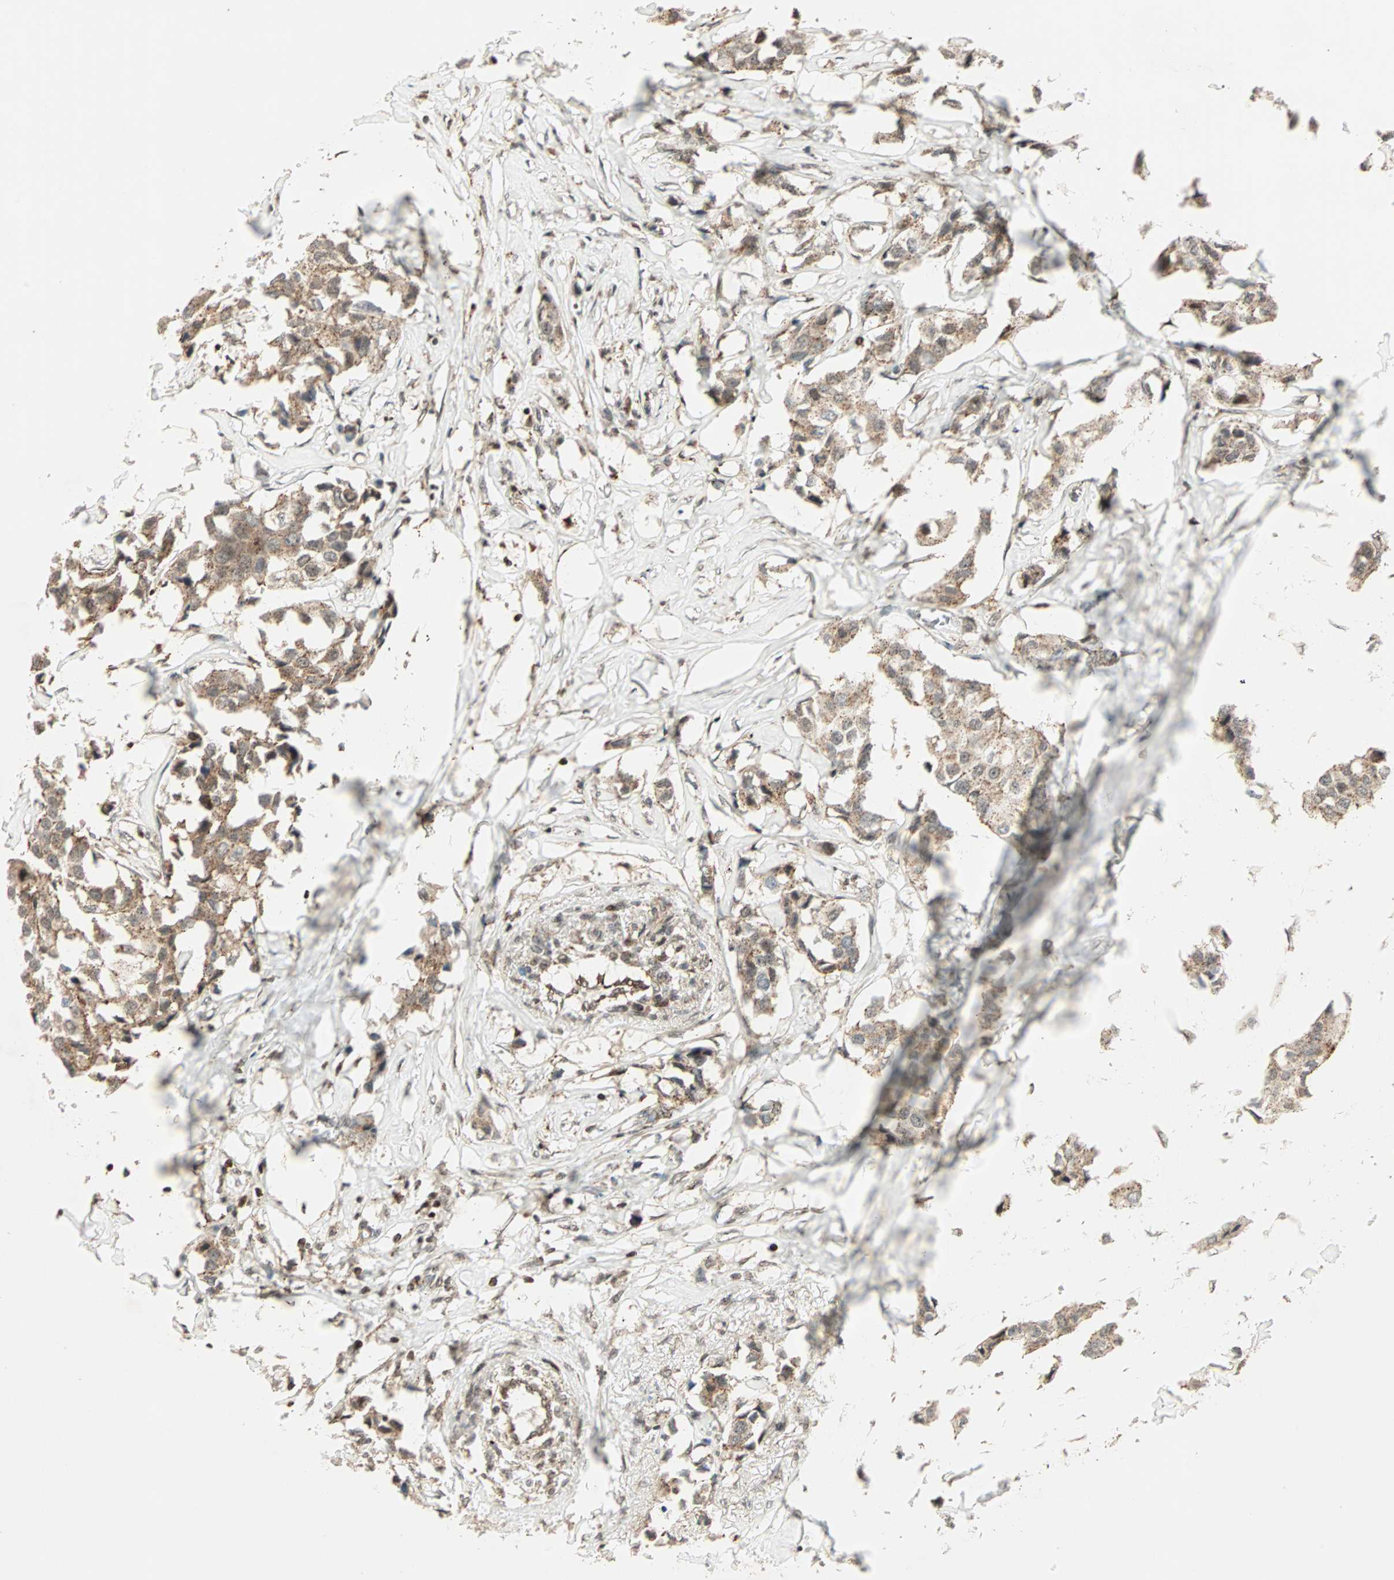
{"staining": {"intensity": "moderate", "quantity": ">75%", "location": "cytoplasmic/membranous,nuclear"}, "tissue": "breast cancer", "cell_type": "Tumor cells", "image_type": "cancer", "snomed": [{"axis": "morphology", "description": "Duct carcinoma"}, {"axis": "topography", "description": "Breast"}], "caption": "A photomicrograph showing moderate cytoplasmic/membranous and nuclear expression in about >75% of tumor cells in breast cancer, as visualized by brown immunohistochemical staining.", "gene": "ZBED9", "patient": {"sex": "female", "age": 80}}